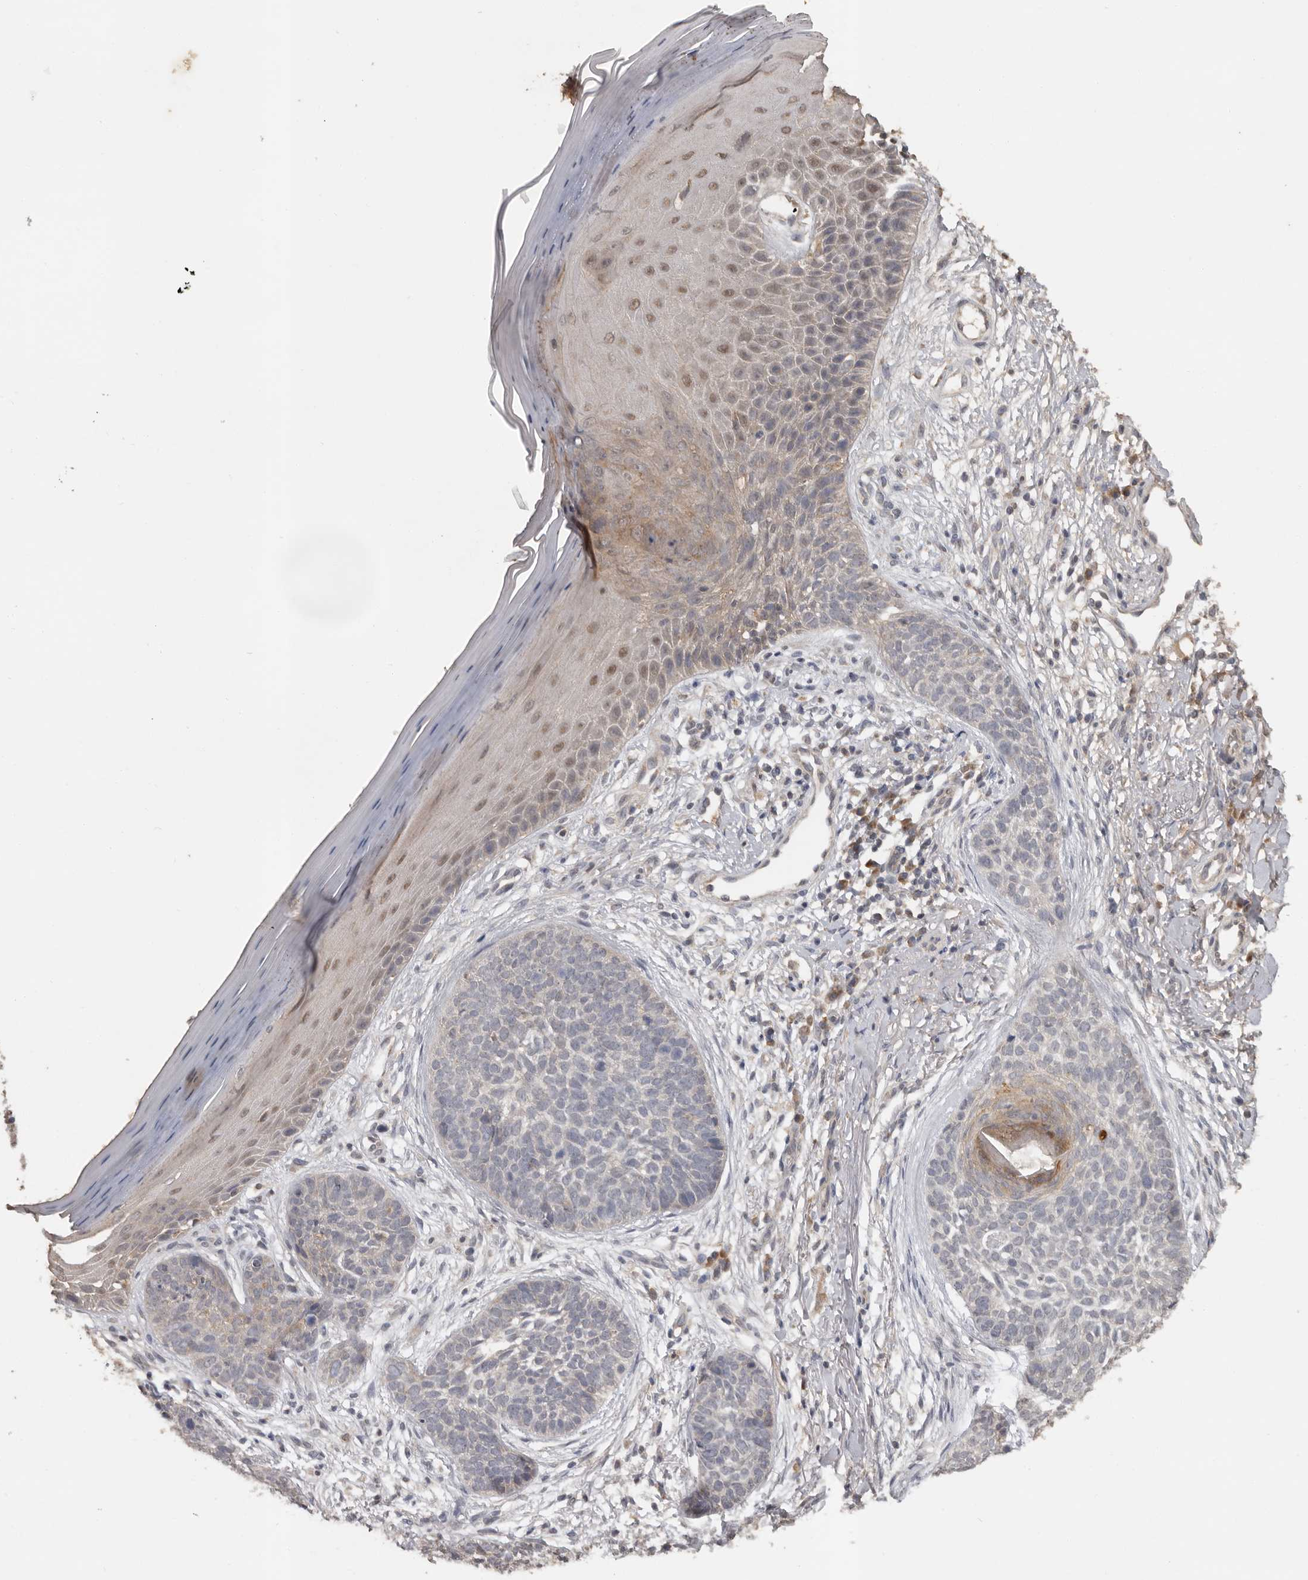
{"staining": {"intensity": "weak", "quantity": "<25%", "location": "cytoplasmic/membranous"}, "tissue": "skin cancer", "cell_type": "Tumor cells", "image_type": "cancer", "snomed": [{"axis": "morphology", "description": "Normal tissue, NOS"}, {"axis": "morphology", "description": "Basal cell carcinoma"}, {"axis": "topography", "description": "Skin"}], "caption": "An image of skin basal cell carcinoma stained for a protein displays no brown staining in tumor cells.", "gene": "MTF1", "patient": {"sex": "male", "age": 67}}